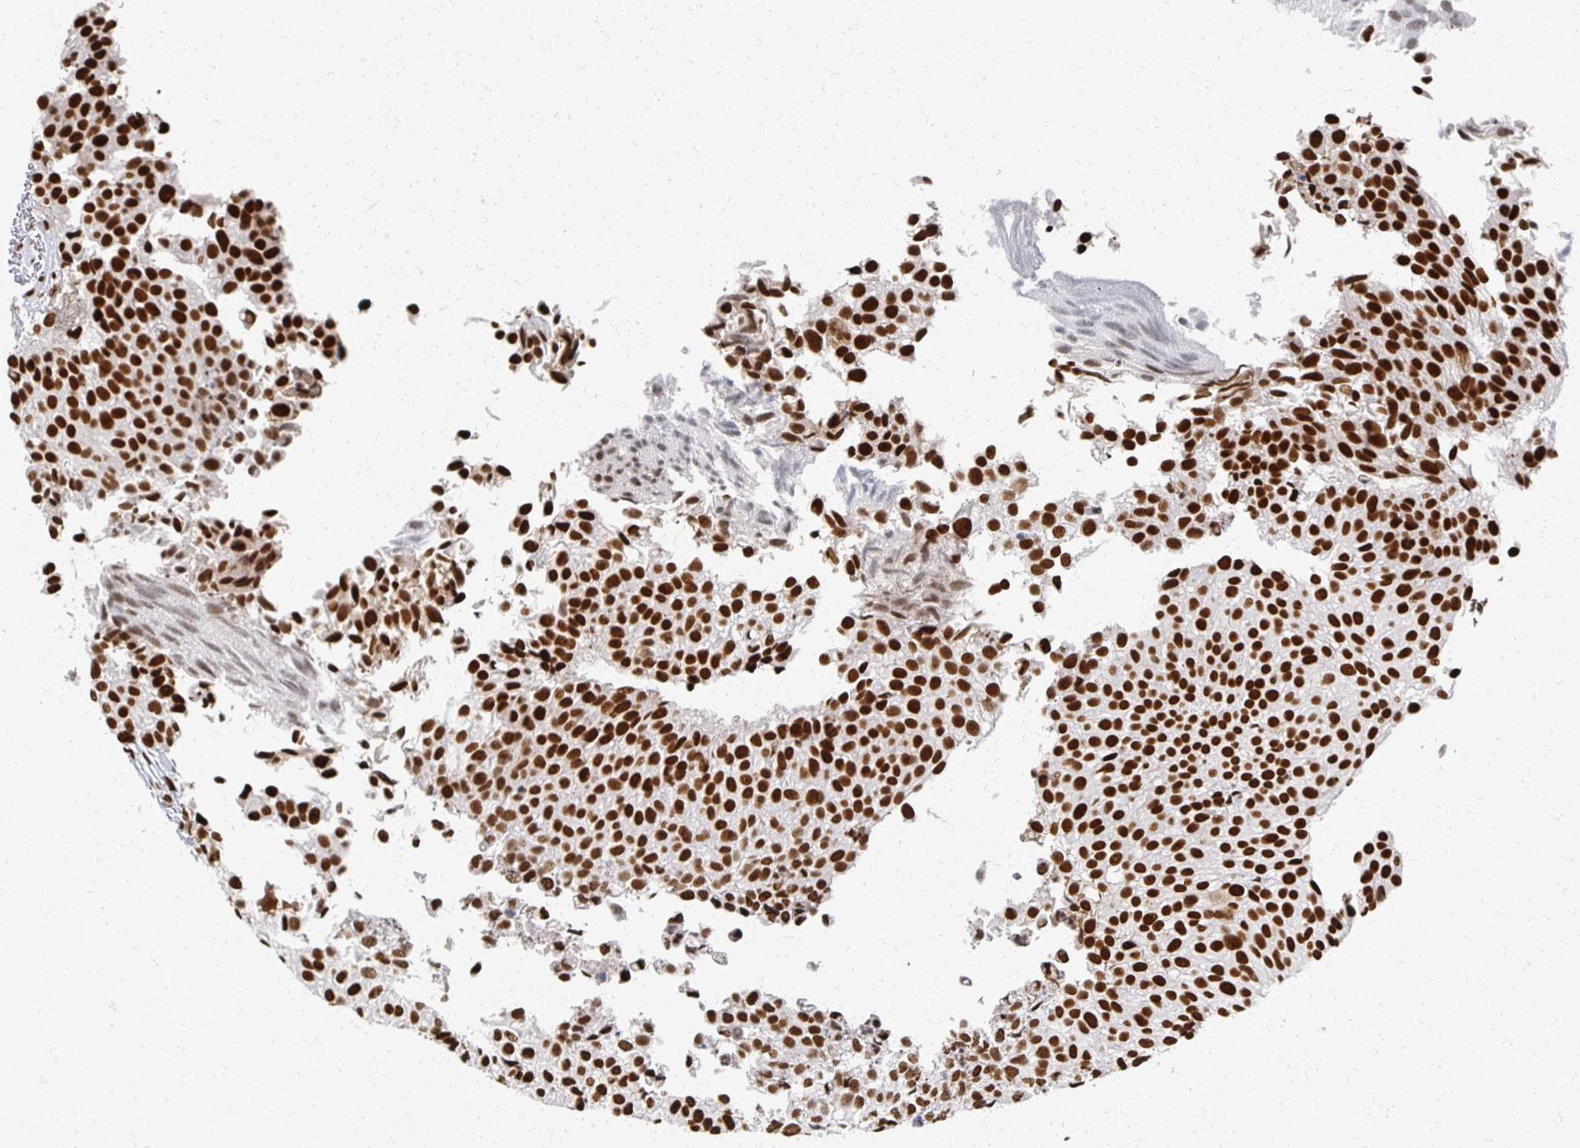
{"staining": {"intensity": "strong", "quantity": ">75%", "location": "nuclear"}, "tissue": "urothelial cancer", "cell_type": "Tumor cells", "image_type": "cancer", "snomed": [{"axis": "morphology", "description": "Urothelial carcinoma, Low grade"}, {"axis": "topography", "description": "Urinary bladder"}], "caption": "Strong nuclear positivity for a protein is identified in approximately >75% of tumor cells of urothelial carcinoma (low-grade) using IHC.", "gene": "RBBP7", "patient": {"sex": "male", "age": 80}}